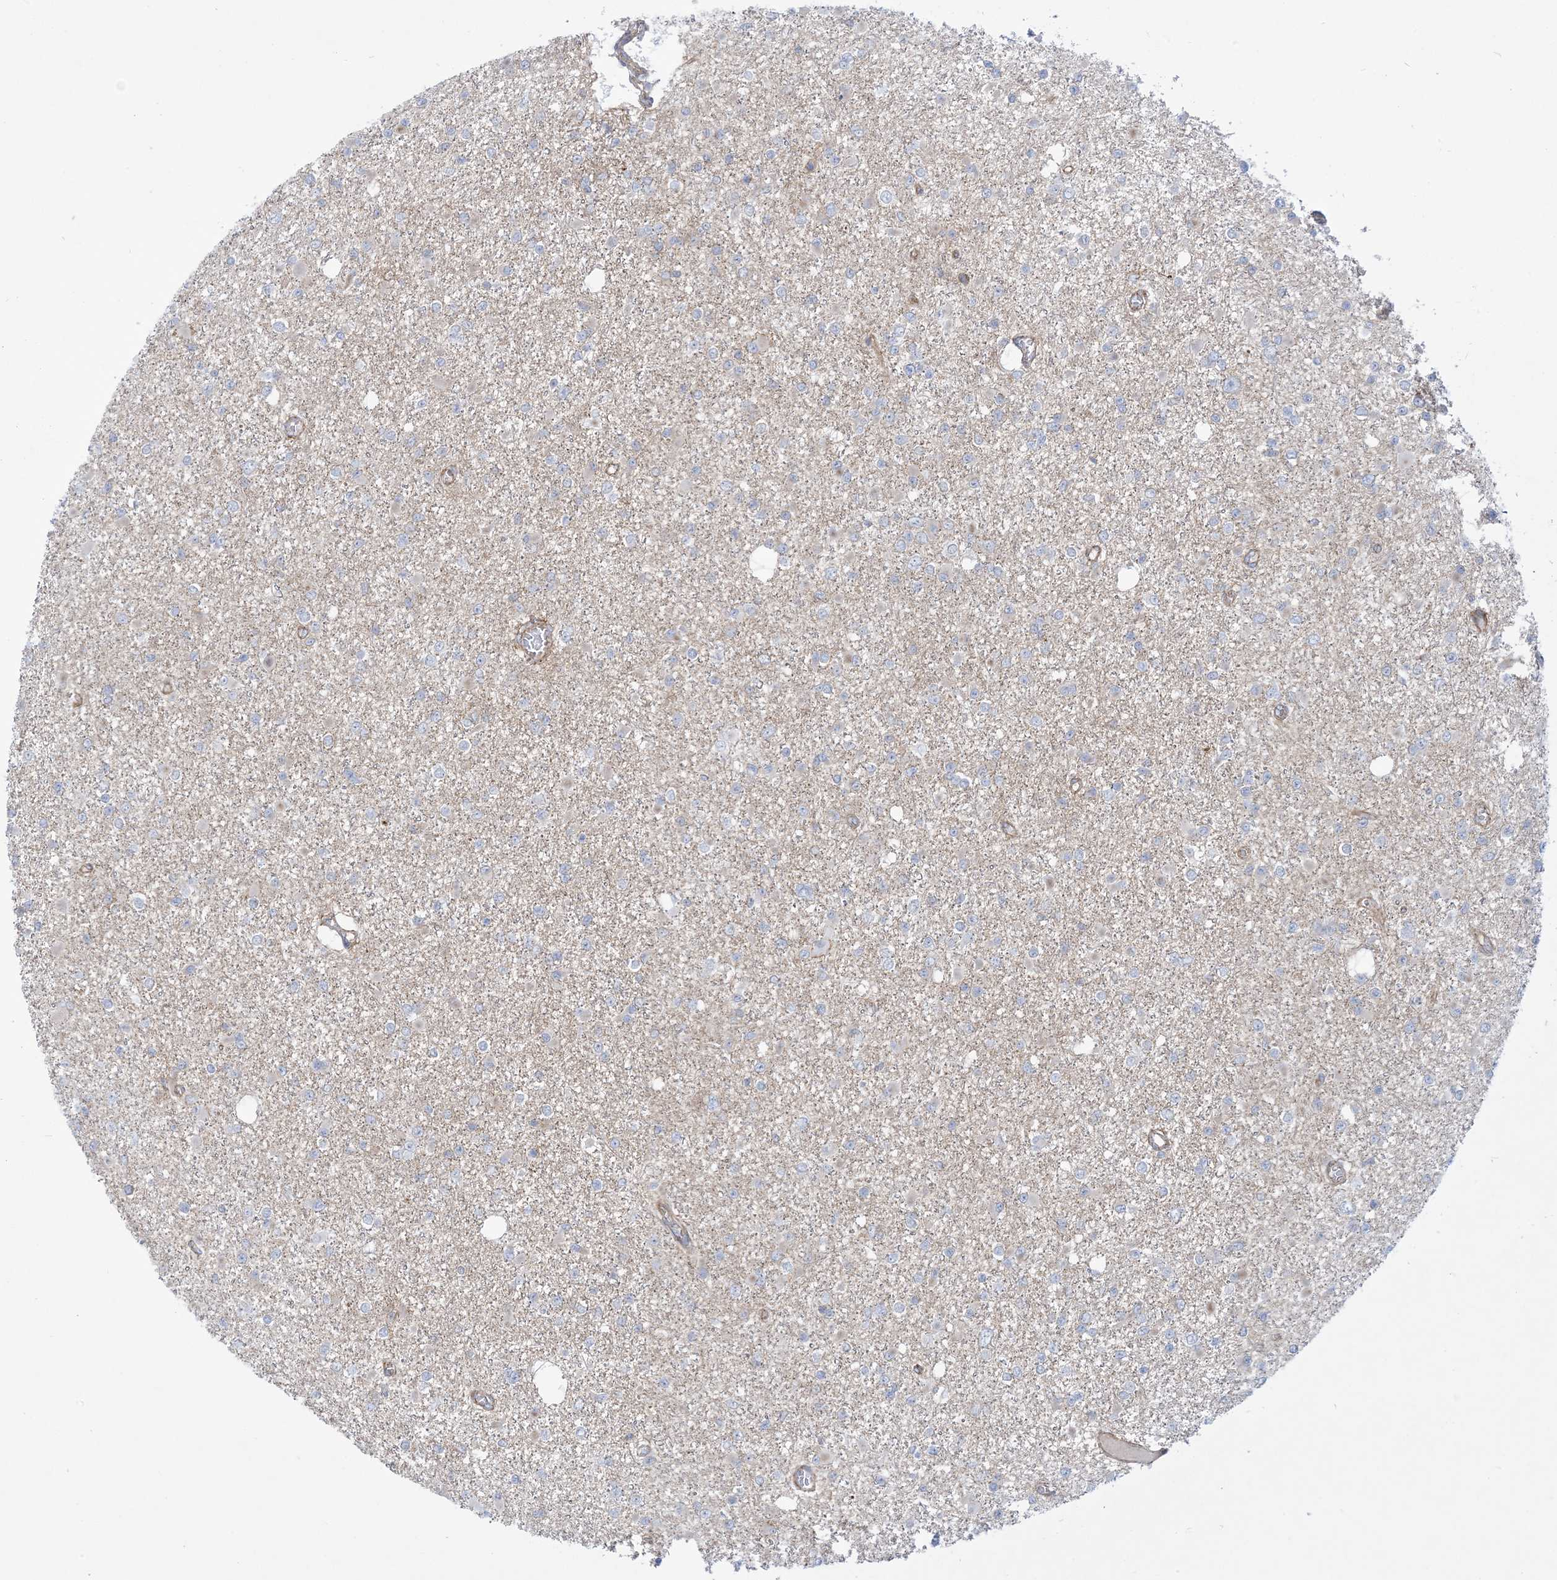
{"staining": {"intensity": "negative", "quantity": "none", "location": "none"}, "tissue": "glioma", "cell_type": "Tumor cells", "image_type": "cancer", "snomed": [{"axis": "morphology", "description": "Glioma, malignant, Low grade"}, {"axis": "topography", "description": "Brain"}], "caption": "This is an IHC image of malignant glioma (low-grade). There is no positivity in tumor cells.", "gene": "MARS2", "patient": {"sex": "female", "age": 22}}